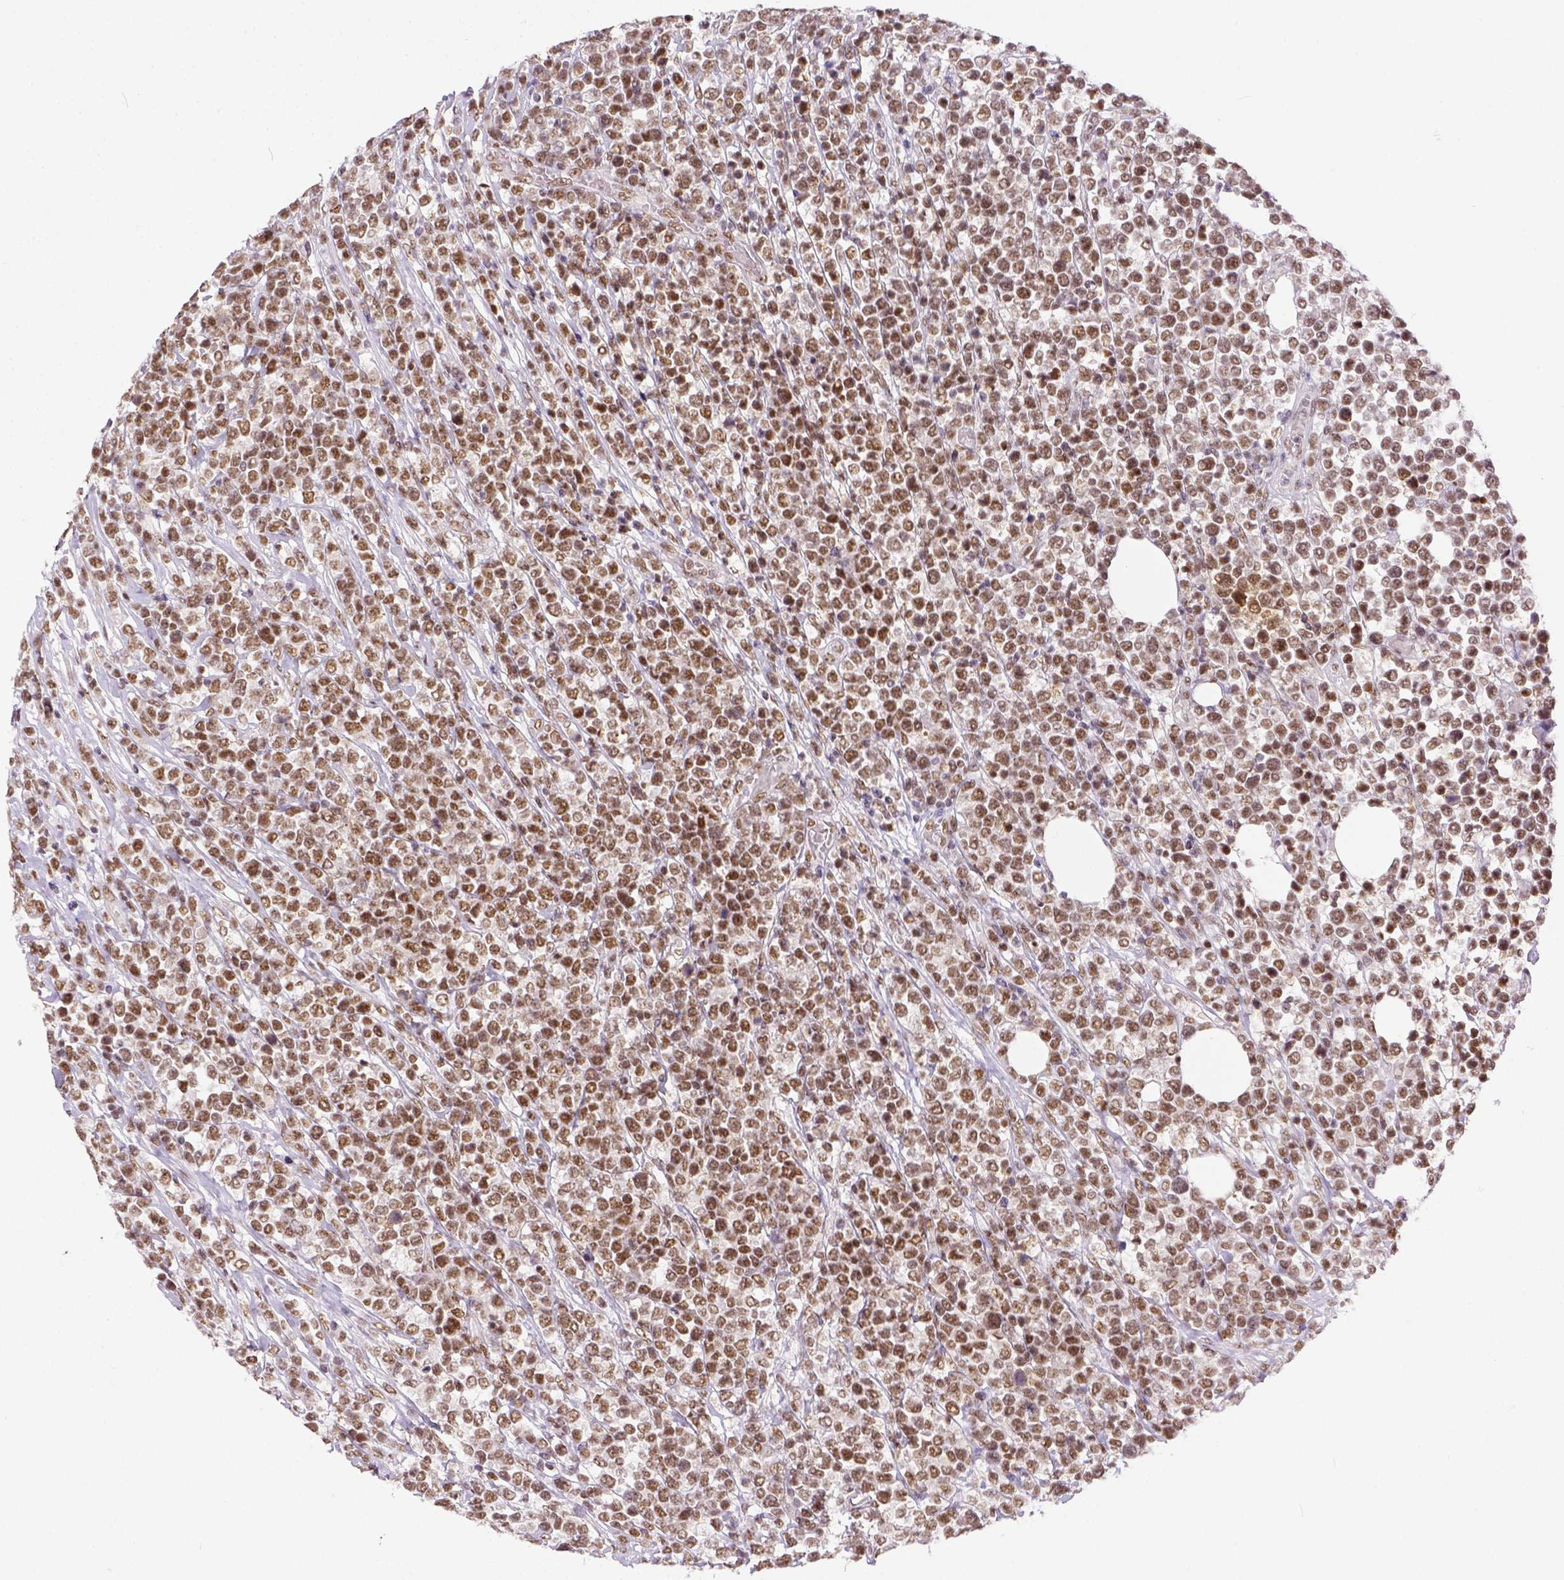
{"staining": {"intensity": "moderate", "quantity": ">75%", "location": "nuclear"}, "tissue": "lymphoma", "cell_type": "Tumor cells", "image_type": "cancer", "snomed": [{"axis": "morphology", "description": "Malignant lymphoma, non-Hodgkin's type, High grade"}, {"axis": "topography", "description": "Soft tissue"}], "caption": "Brown immunohistochemical staining in human lymphoma reveals moderate nuclear expression in approximately >75% of tumor cells.", "gene": "ERCC1", "patient": {"sex": "female", "age": 56}}